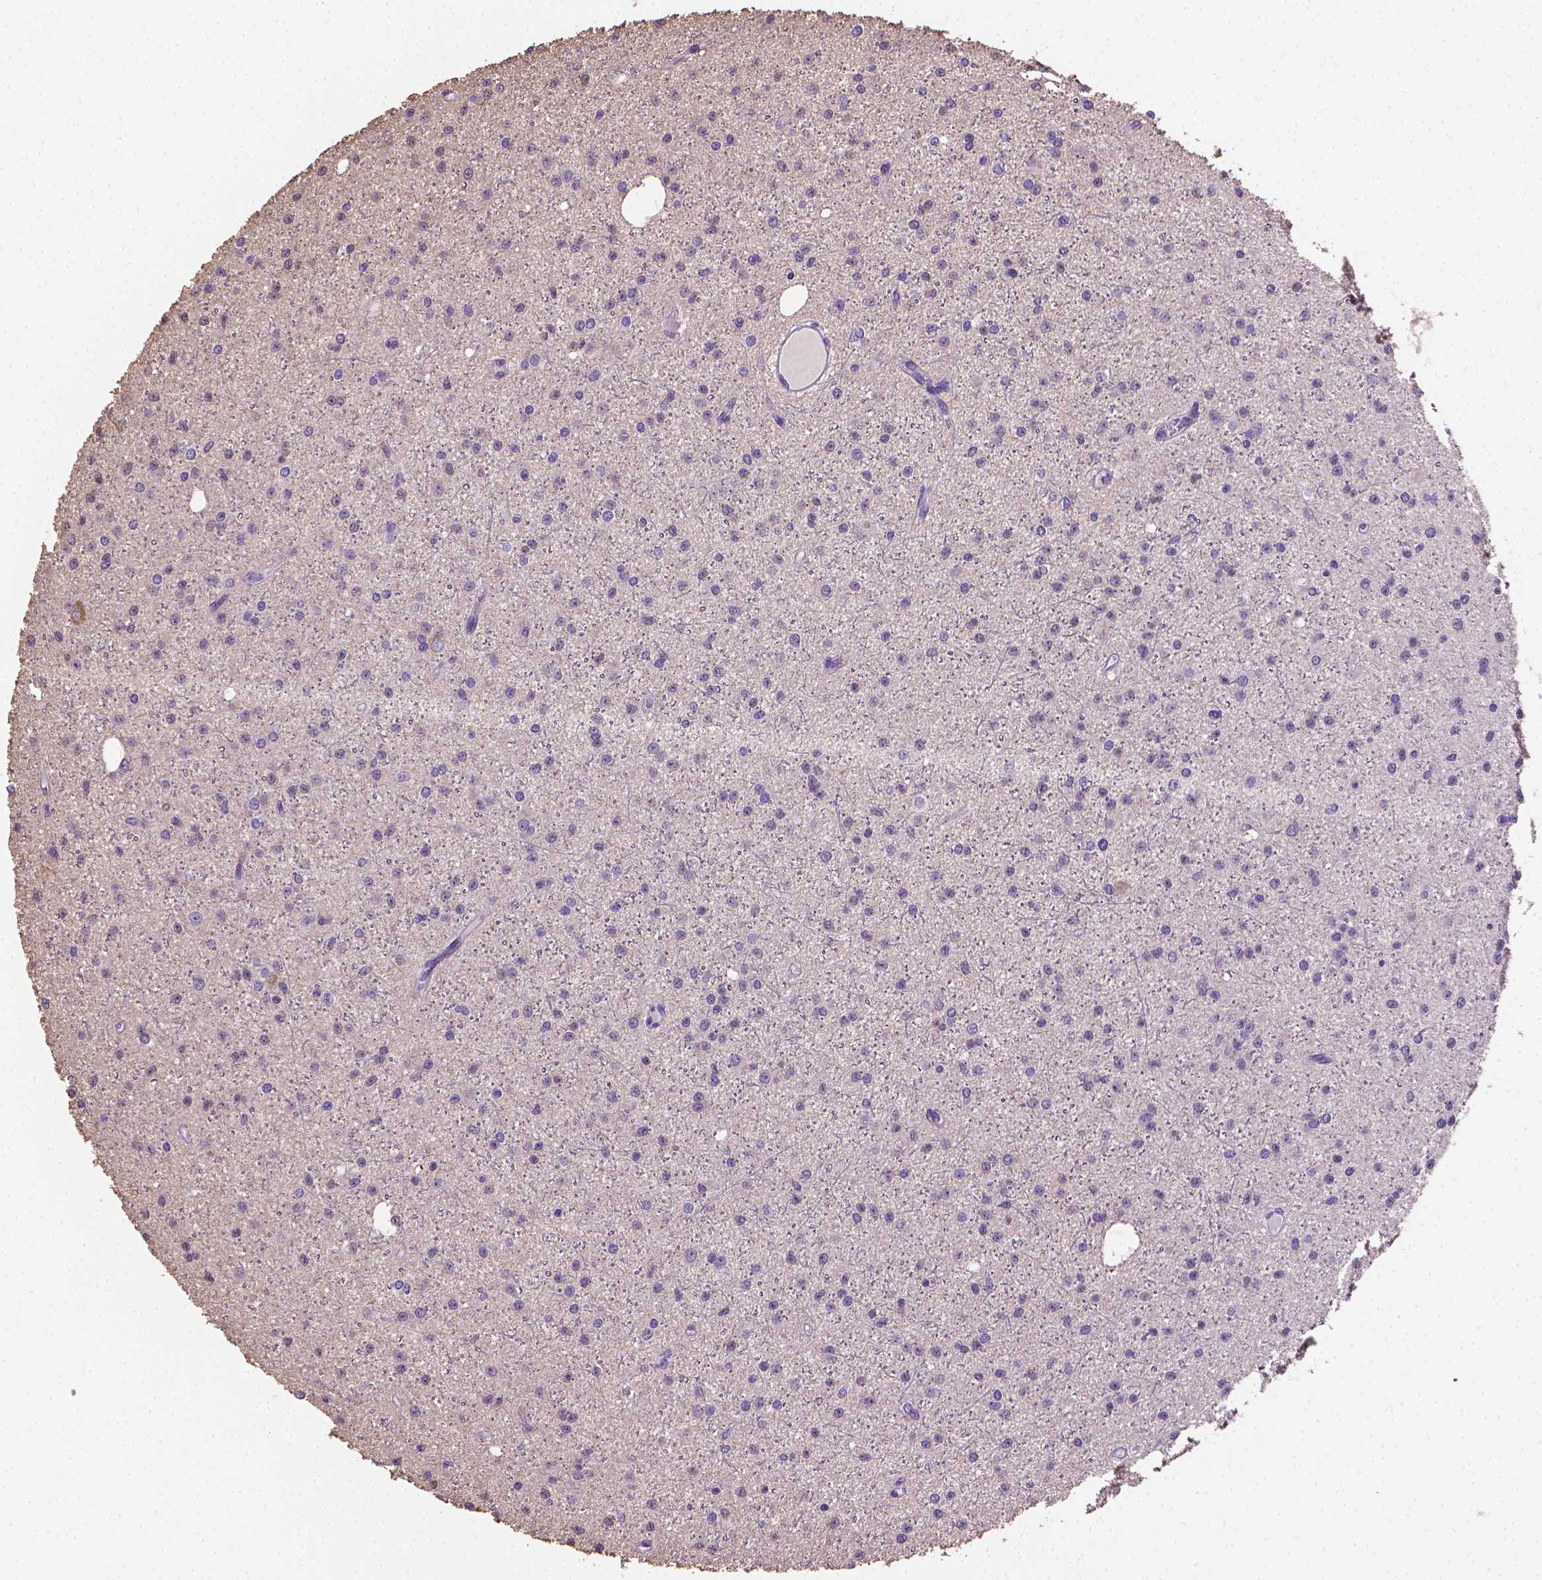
{"staining": {"intensity": "negative", "quantity": "none", "location": "none"}, "tissue": "glioma", "cell_type": "Tumor cells", "image_type": "cancer", "snomed": [{"axis": "morphology", "description": "Glioma, malignant, Low grade"}, {"axis": "topography", "description": "Brain"}], "caption": "A micrograph of malignant low-grade glioma stained for a protein exhibits no brown staining in tumor cells.", "gene": "PNMA2", "patient": {"sex": "male", "age": 27}}